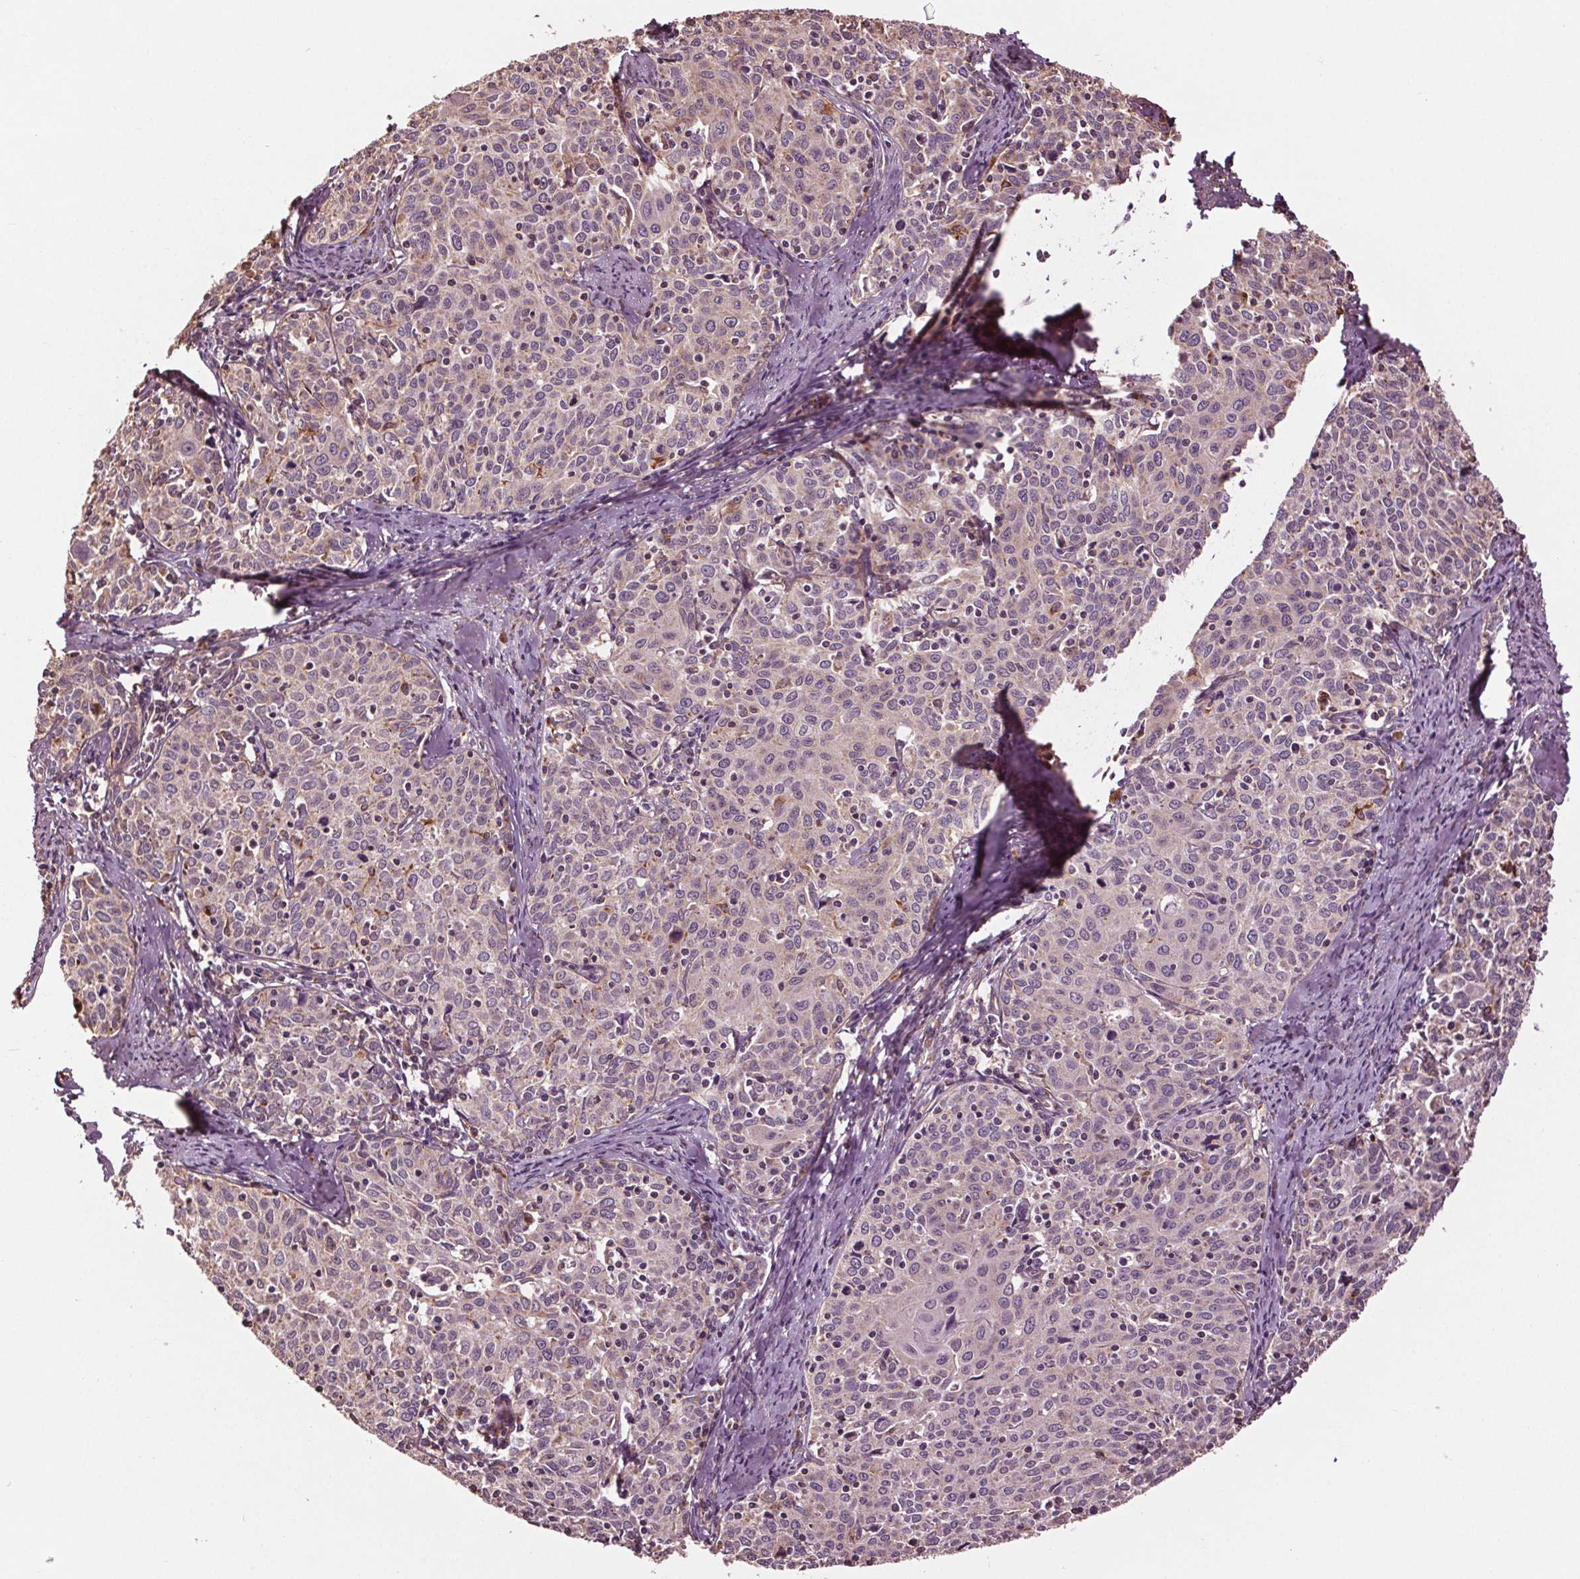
{"staining": {"intensity": "negative", "quantity": "none", "location": "none"}, "tissue": "cervical cancer", "cell_type": "Tumor cells", "image_type": "cancer", "snomed": [{"axis": "morphology", "description": "Squamous cell carcinoma, NOS"}, {"axis": "topography", "description": "Cervix"}], "caption": "The immunohistochemistry photomicrograph has no significant staining in tumor cells of cervical squamous cell carcinoma tissue.", "gene": "RNPEP", "patient": {"sex": "female", "age": 62}}